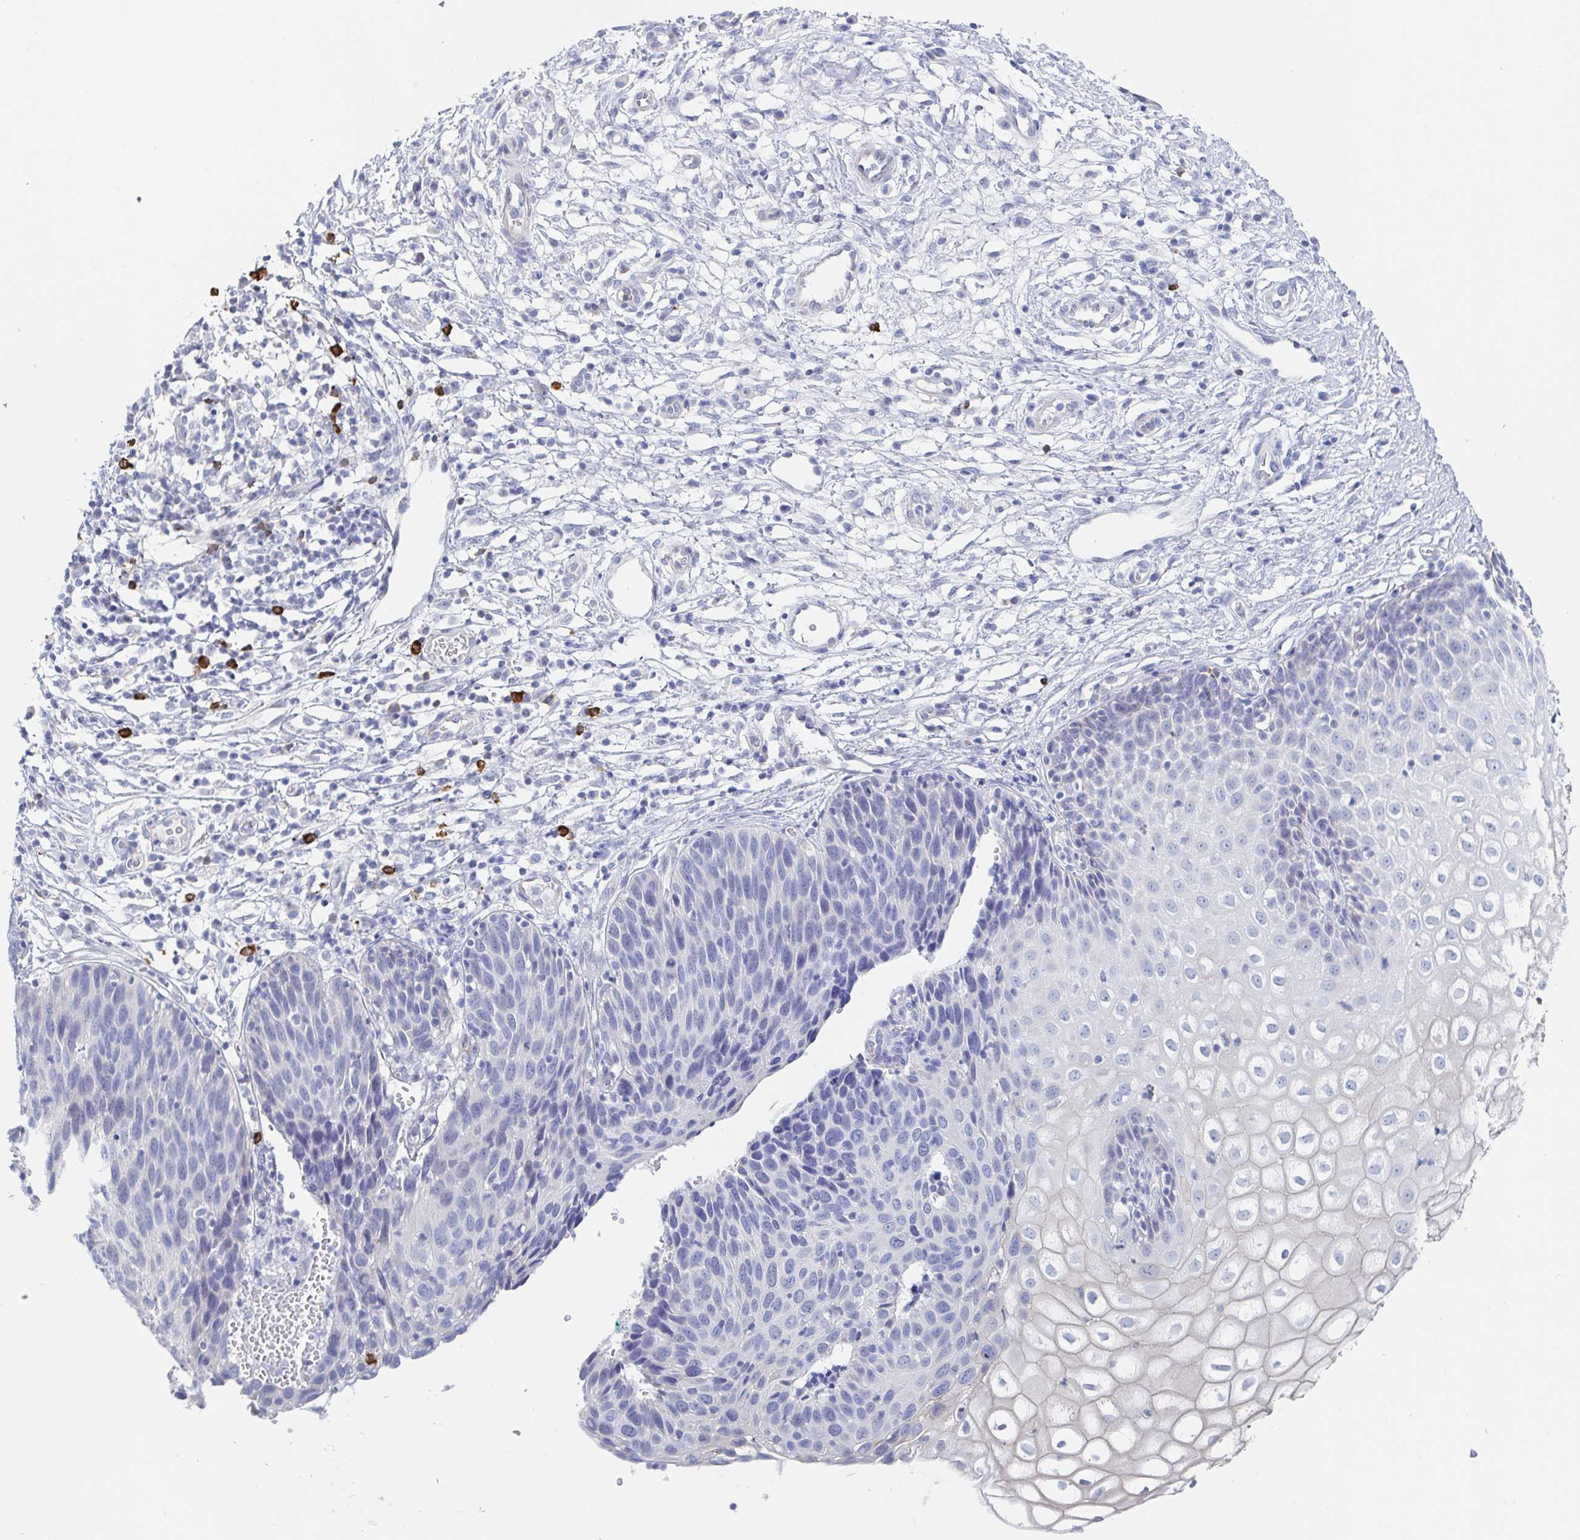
{"staining": {"intensity": "negative", "quantity": "none", "location": "none"}, "tissue": "cervix", "cell_type": "Glandular cells", "image_type": "normal", "snomed": [{"axis": "morphology", "description": "Normal tissue, NOS"}, {"axis": "topography", "description": "Cervix"}], "caption": "This is an IHC image of unremarkable human cervix. There is no staining in glandular cells.", "gene": "PACSIN1", "patient": {"sex": "female", "age": 36}}